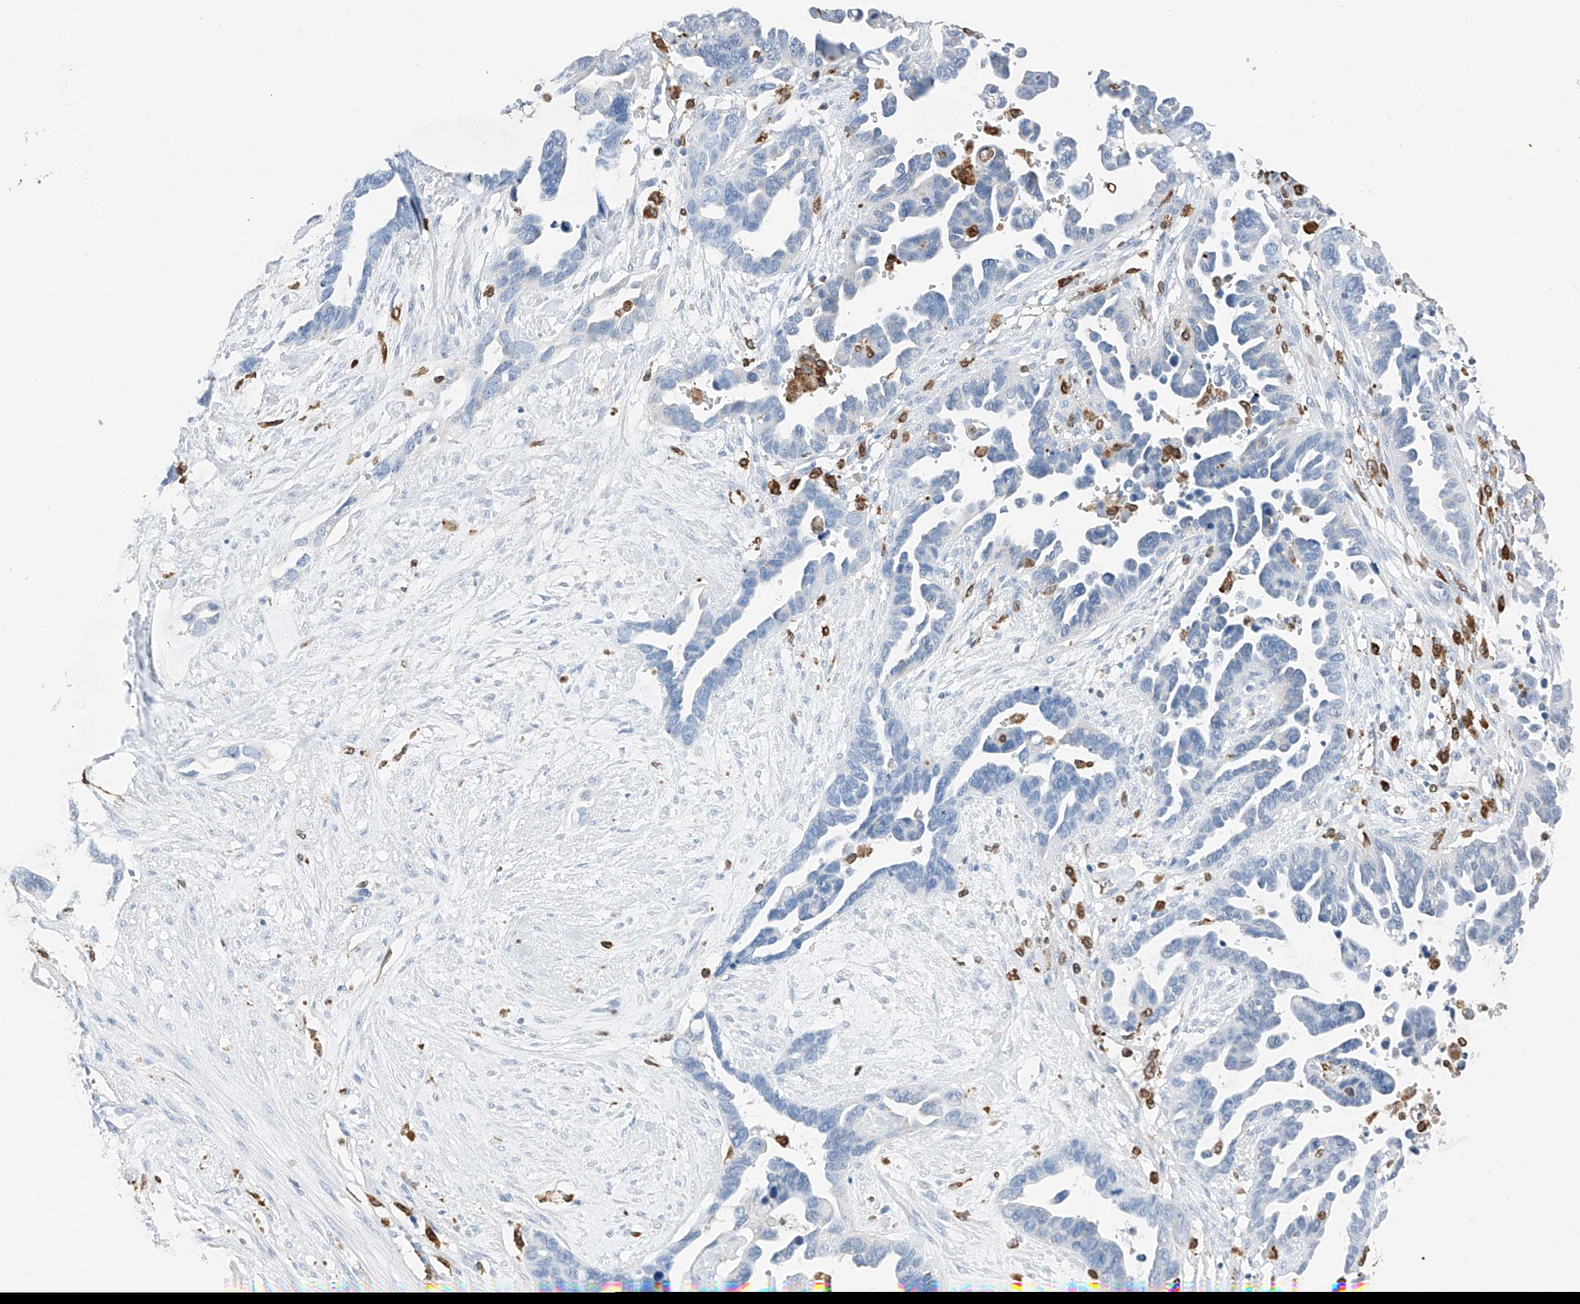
{"staining": {"intensity": "negative", "quantity": "none", "location": "none"}, "tissue": "ovarian cancer", "cell_type": "Tumor cells", "image_type": "cancer", "snomed": [{"axis": "morphology", "description": "Cystadenocarcinoma, serous, NOS"}, {"axis": "topography", "description": "Ovary"}], "caption": "Immunohistochemistry (IHC) photomicrograph of human ovarian serous cystadenocarcinoma stained for a protein (brown), which exhibits no staining in tumor cells.", "gene": "TBXAS1", "patient": {"sex": "female", "age": 54}}